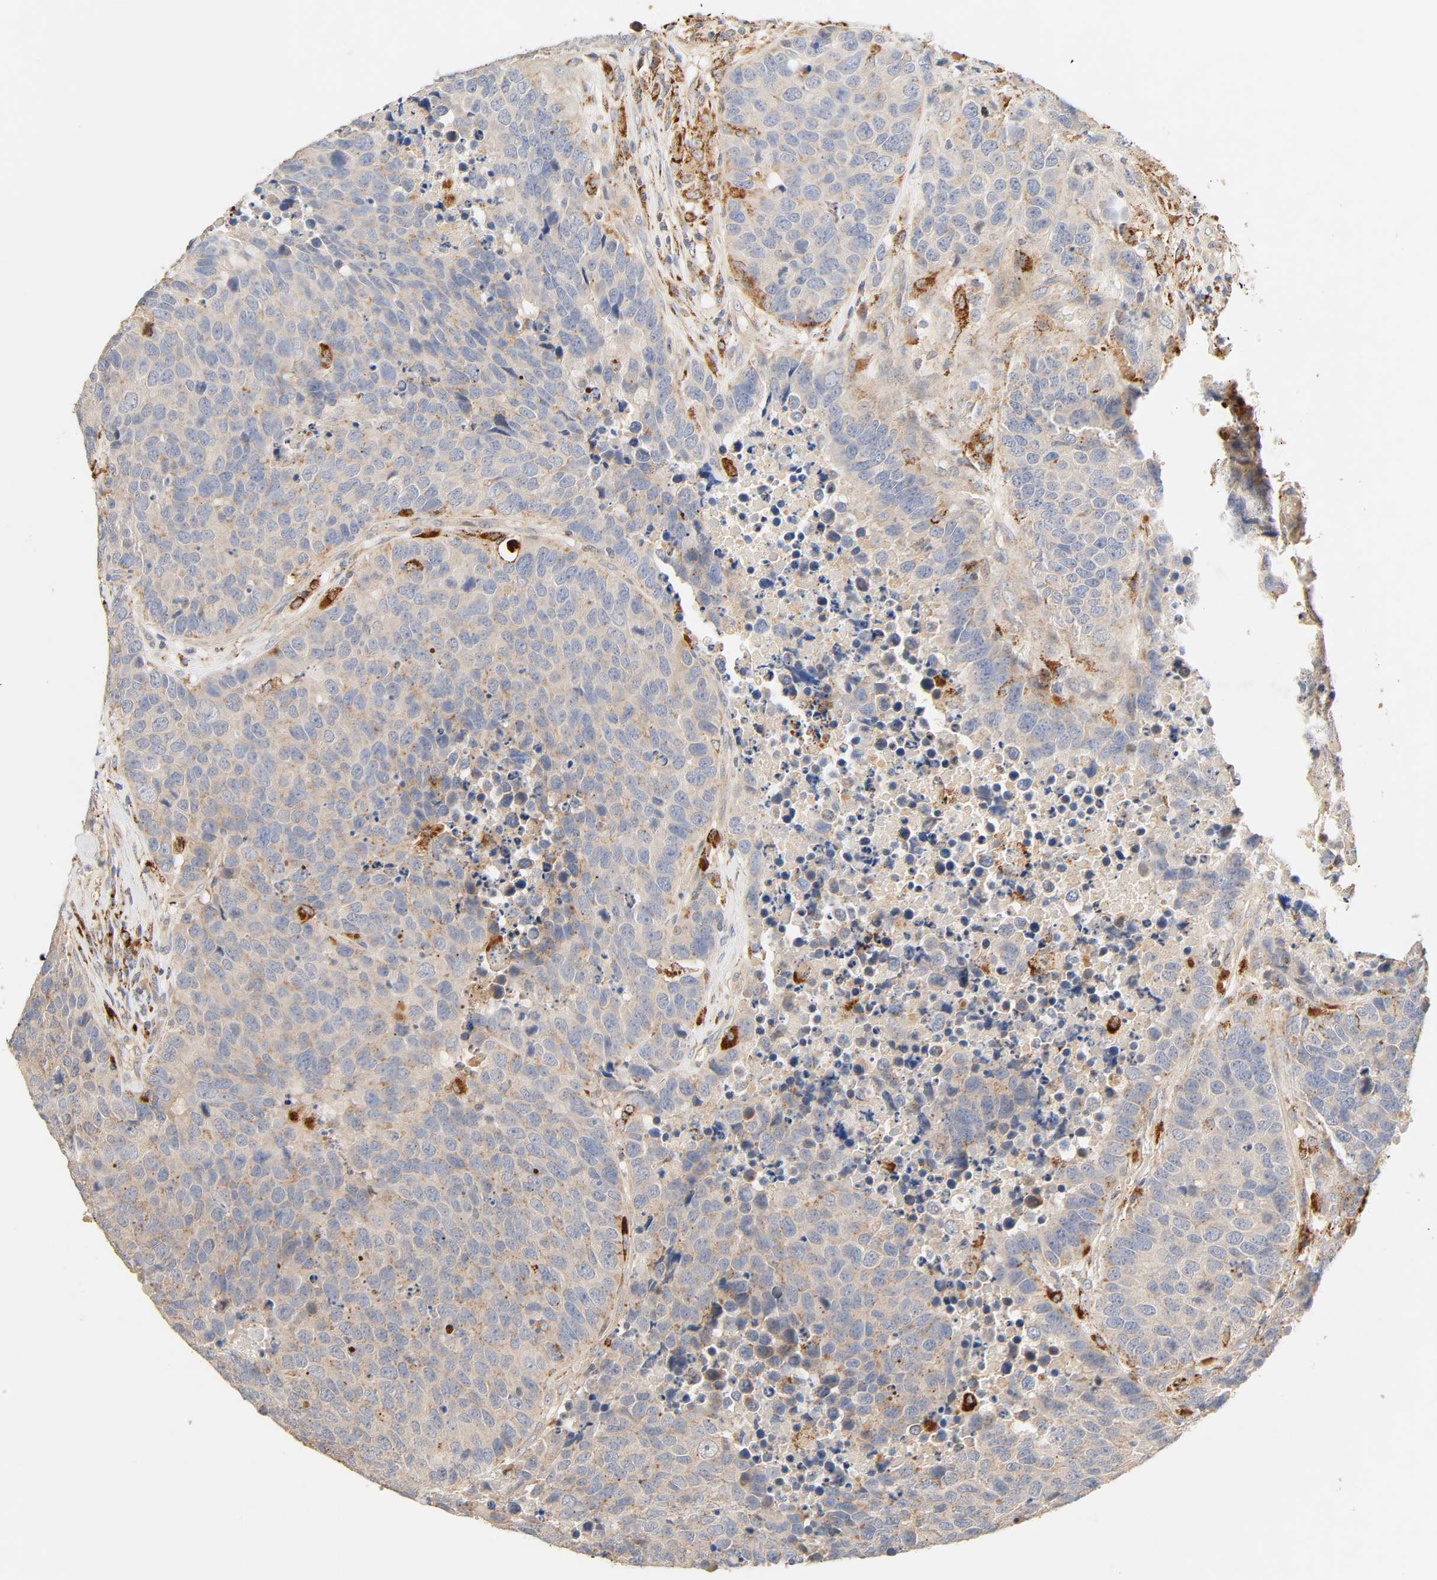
{"staining": {"intensity": "weak", "quantity": ">75%", "location": "cytoplasmic/membranous"}, "tissue": "carcinoid", "cell_type": "Tumor cells", "image_type": "cancer", "snomed": [{"axis": "morphology", "description": "Carcinoid, malignant, NOS"}, {"axis": "topography", "description": "Lung"}], "caption": "Human carcinoid stained for a protein (brown) exhibits weak cytoplasmic/membranous positive staining in about >75% of tumor cells.", "gene": "MAPK6", "patient": {"sex": "male", "age": 60}}